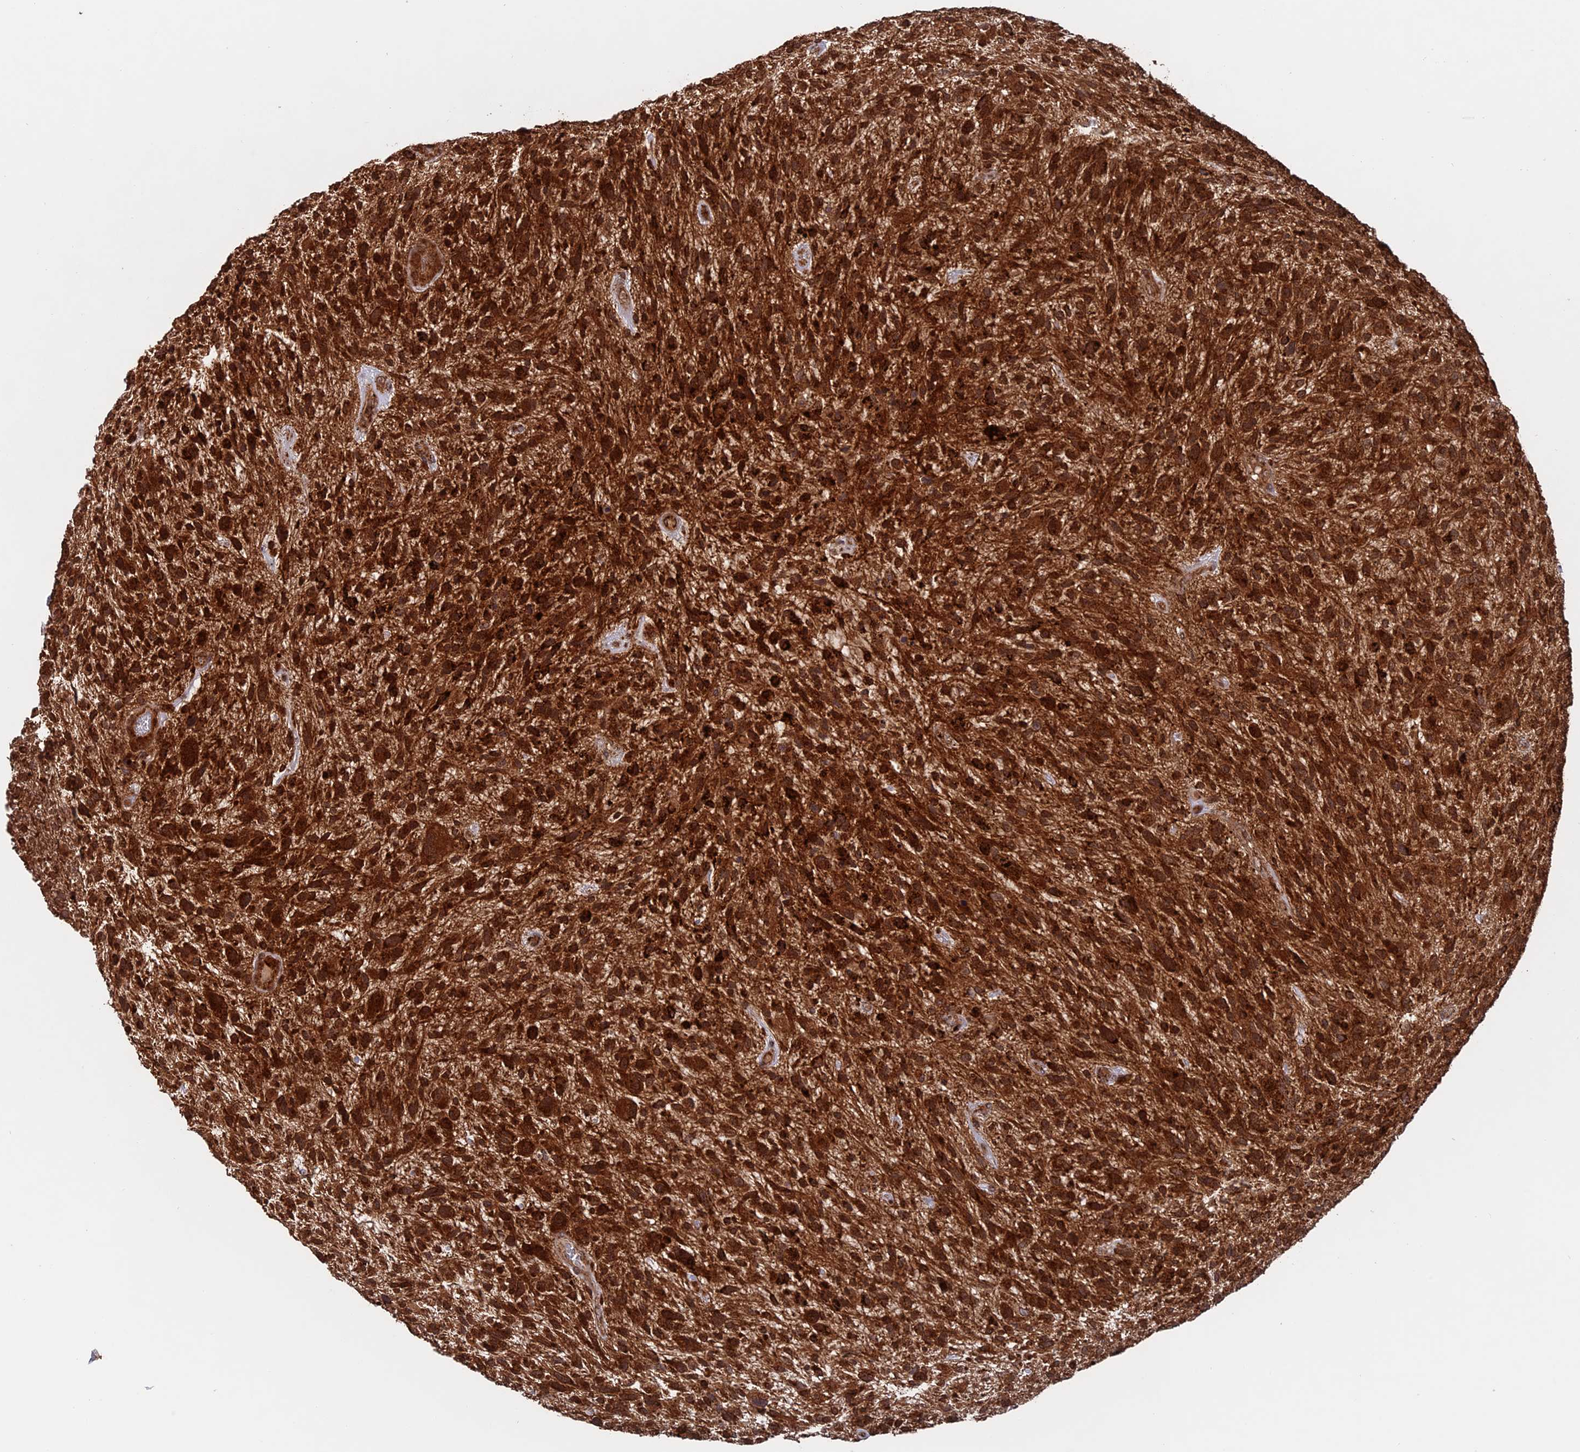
{"staining": {"intensity": "strong", "quantity": ">75%", "location": "cytoplasmic/membranous"}, "tissue": "glioma", "cell_type": "Tumor cells", "image_type": "cancer", "snomed": [{"axis": "morphology", "description": "Glioma, malignant, High grade"}, {"axis": "topography", "description": "Brain"}], "caption": "A micrograph showing strong cytoplasmic/membranous positivity in about >75% of tumor cells in glioma, as visualized by brown immunohistochemical staining.", "gene": "DTYMK", "patient": {"sex": "male", "age": 47}}